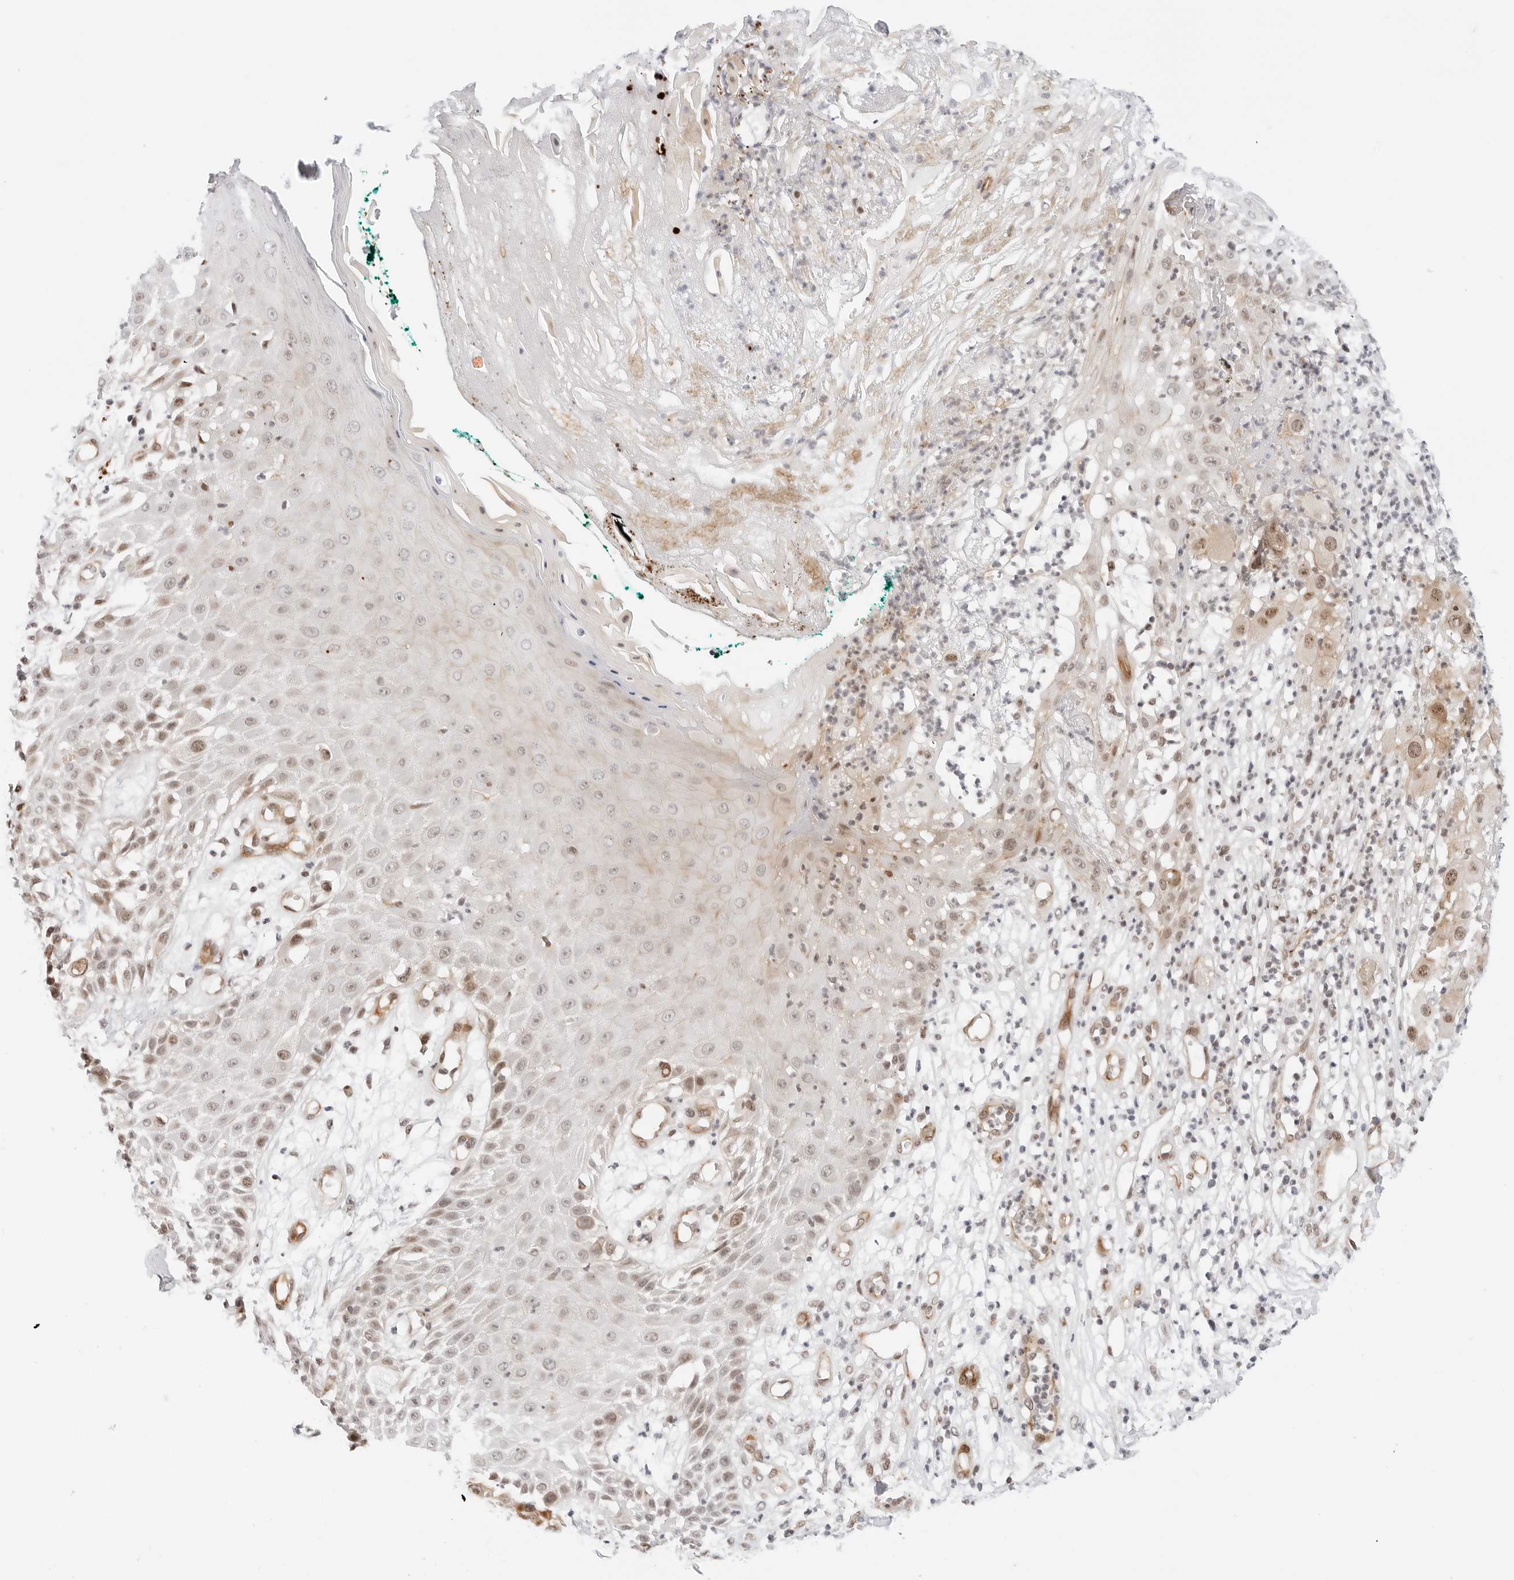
{"staining": {"intensity": "moderate", "quantity": ">75%", "location": "cytoplasmic/membranous,nuclear"}, "tissue": "melanoma", "cell_type": "Tumor cells", "image_type": "cancer", "snomed": [{"axis": "morphology", "description": "Malignant melanoma, NOS"}, {"axis": "topography", "description": "Skin"}], "caption": "This is a micrograph of immunohistochemistry staining of malignant melanoma, which shows moderate expression in the cytoplasmic/membranous and nuclear of tumor cells.", "gene": "ZNF613", "patient": {"sex": "female", "age": 81}}